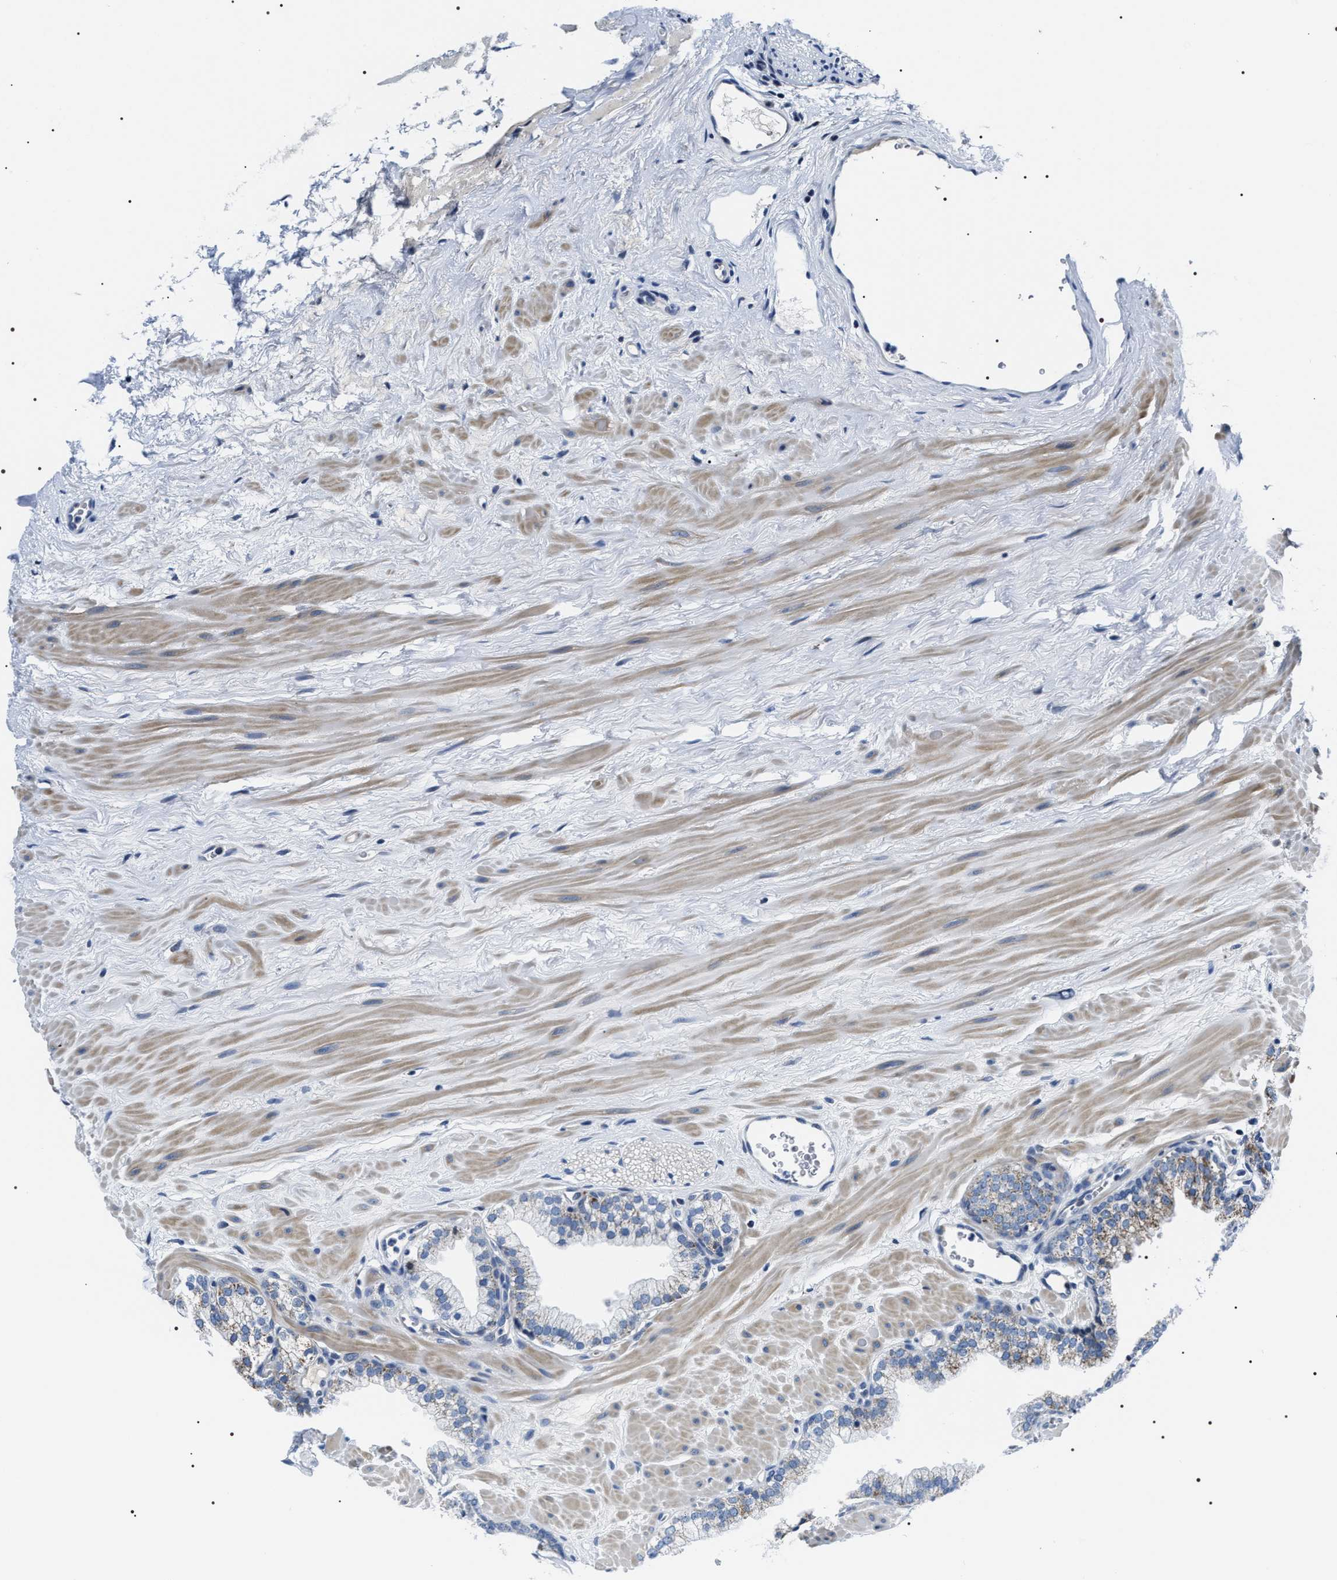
{"staining": {"intensity": "moderate", "quantity": "25%-75%", "location": "cytoplasmic/membranous"}, "tissue": "prostate", "cell_type": "Glandular cells", "image_type": "normal", "snomed": [{"axis": "morphology", "description": "Normal tissue, NOS"}, {"axis": "morphology", "description": "Urothelial carcinoma, Low grade"}, {"axis": "topography", "description": "Urinary bladder"}, {"axis": "topography", "description": "Prostate"}], "caption": "Immunohistochemistry staining of normal prostate, which reveals medium levels of moderate cytoplasmic/membranous staining in about 25%-75% of glandular cells indicating moderate cytoplasmic/membranous protein expression. The staining was performed using DAB (3,3'-diaminobenzidine) (brown) for protein detection and nuclei were counterstained in hematoxylin (blue).", "gene": "NTMT1", "patient": {"sex": "male", "age": 60}}